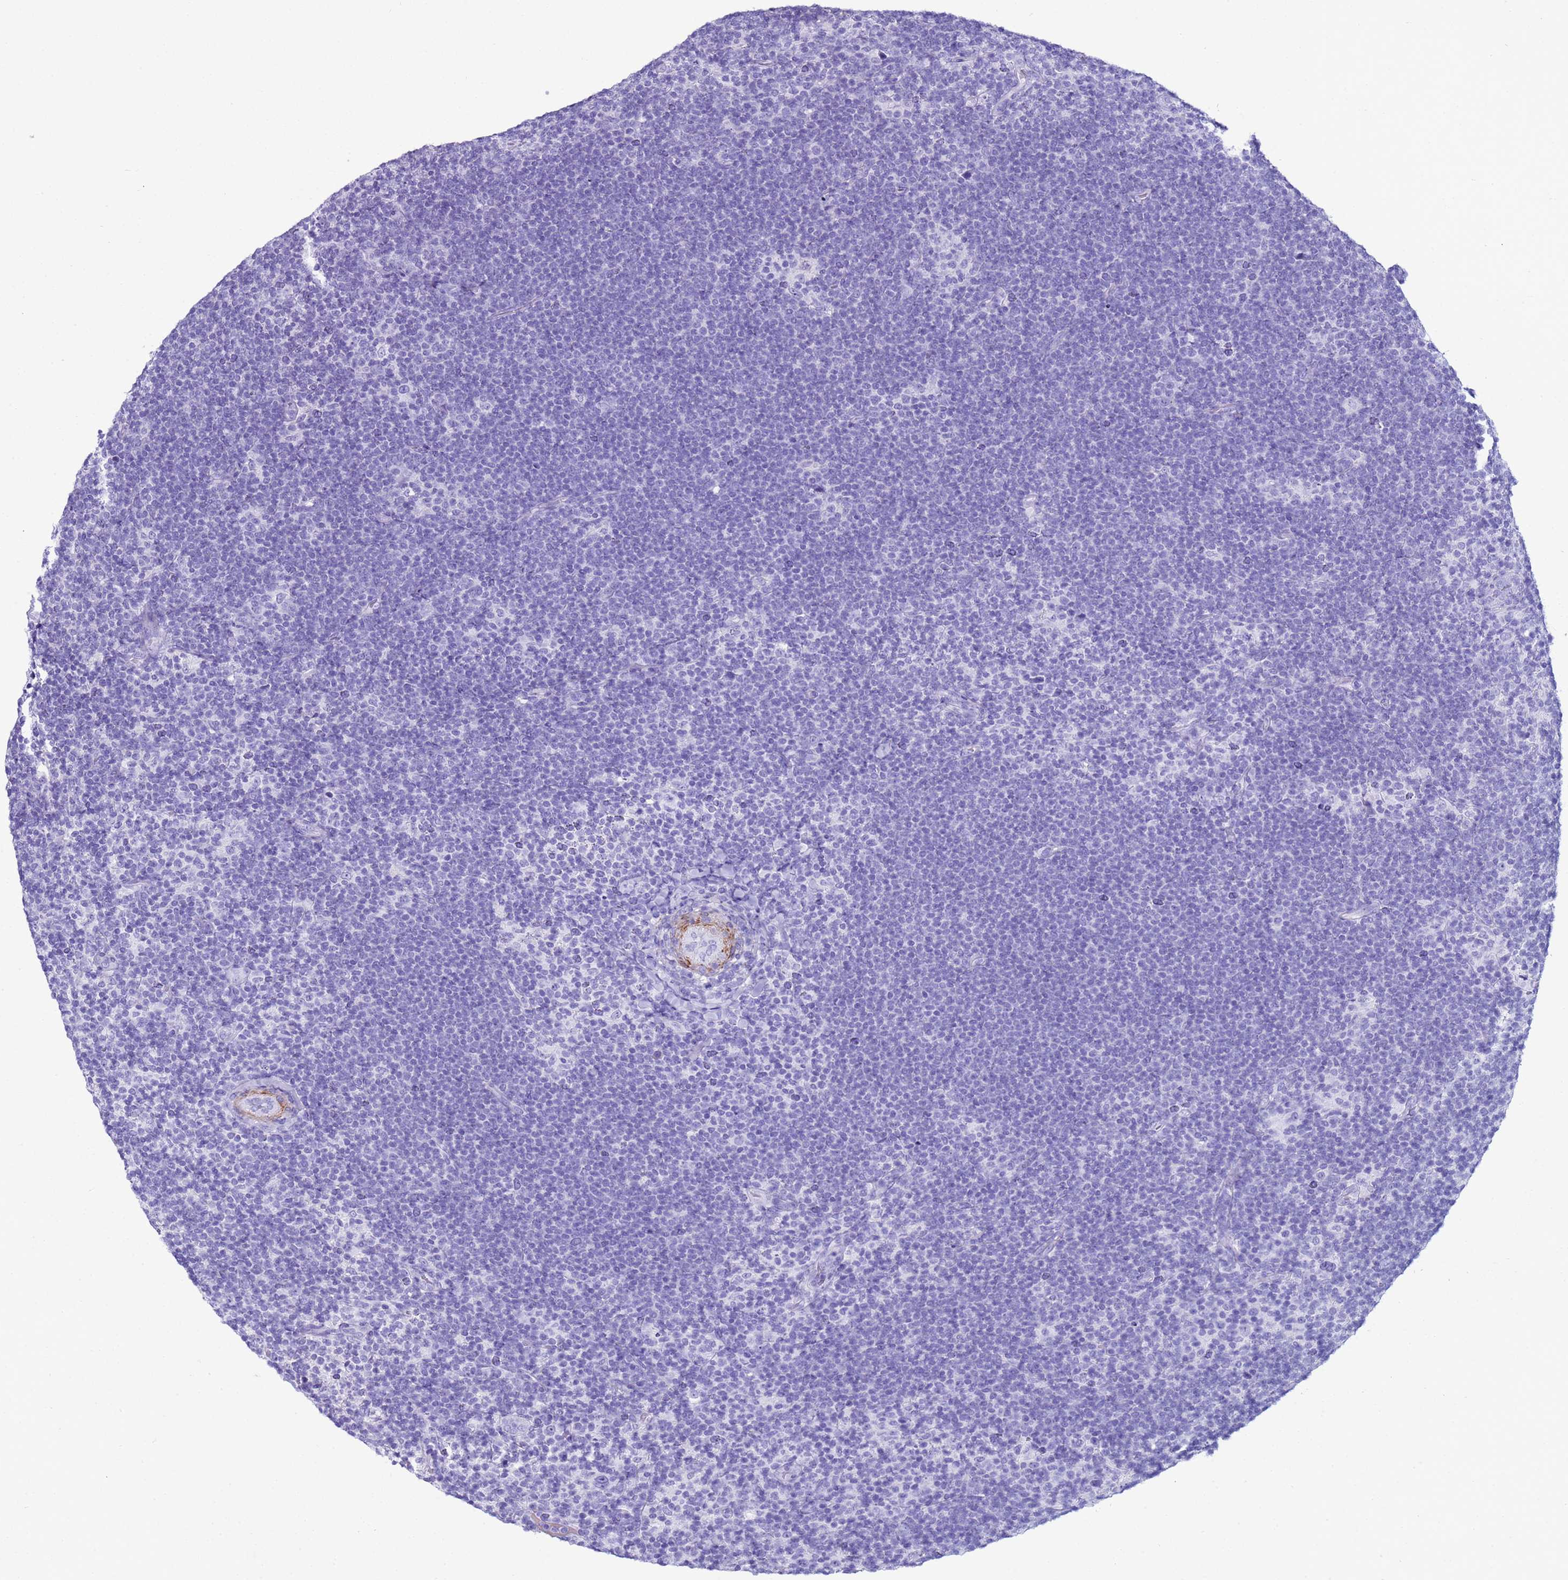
{"staining": {"intensity": "negative", "quantity": "none", "location": "none"}, "tissue": "lymphoma", "cell_type": "Tumor cells", "image_type": "cancer", "snomed": [{"axis": "morphology", "description": "Hodgkin's disease, NOS"}, {"axis": "topography", "description": "Lymph node"}], "caption": "This is an IHC histopathology image of human Hodgkin's disease. There is no expression in tumor cells.", "gene": "LCMT1", "patient": {"sex": "female", "age": 57}}